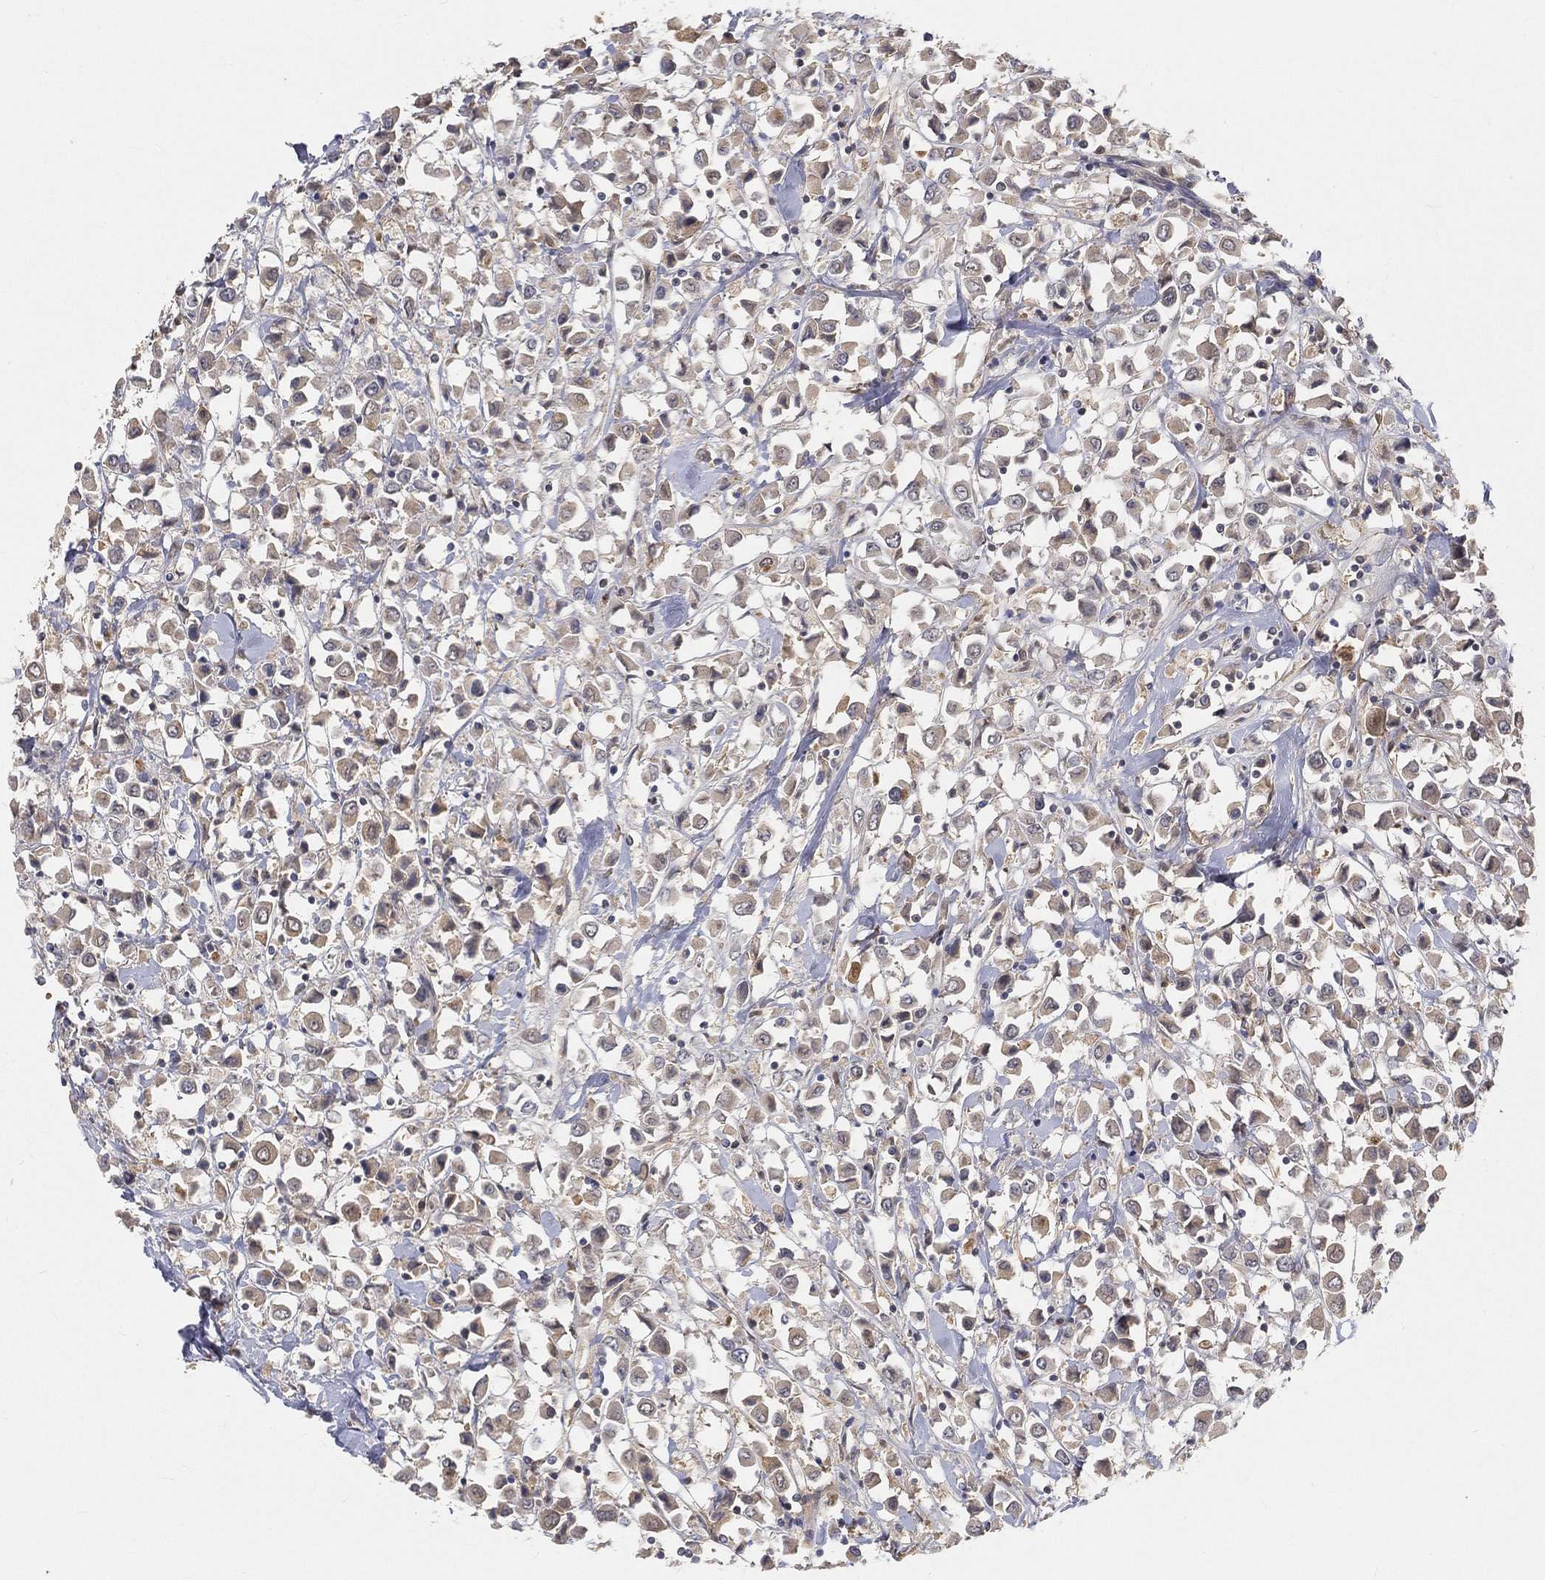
{"staining": {"intensity": "weak", "quantity": "25%-75%", "location": "cytoplasmic/membranous"}, "tissue": "breast cancer", "cell_type": "Tumor cells", "image_type": "cancer", "snomed": [{"axis": "morphology", "description": "Duct carcinoma"}, {"axis": "topography", "description": "Breast"}], "caption": "The image exhibits immunohistochemical staining of breast intraductal carcinoma. There is weak cytoplasmic/membranous staining is present in approximately 25%-75% of tumor cells. The protein is shown in brown color, while the nuclei are stained blue.", "gene": "MAPK1", "patient": {"sex": "female", "age": 61}}